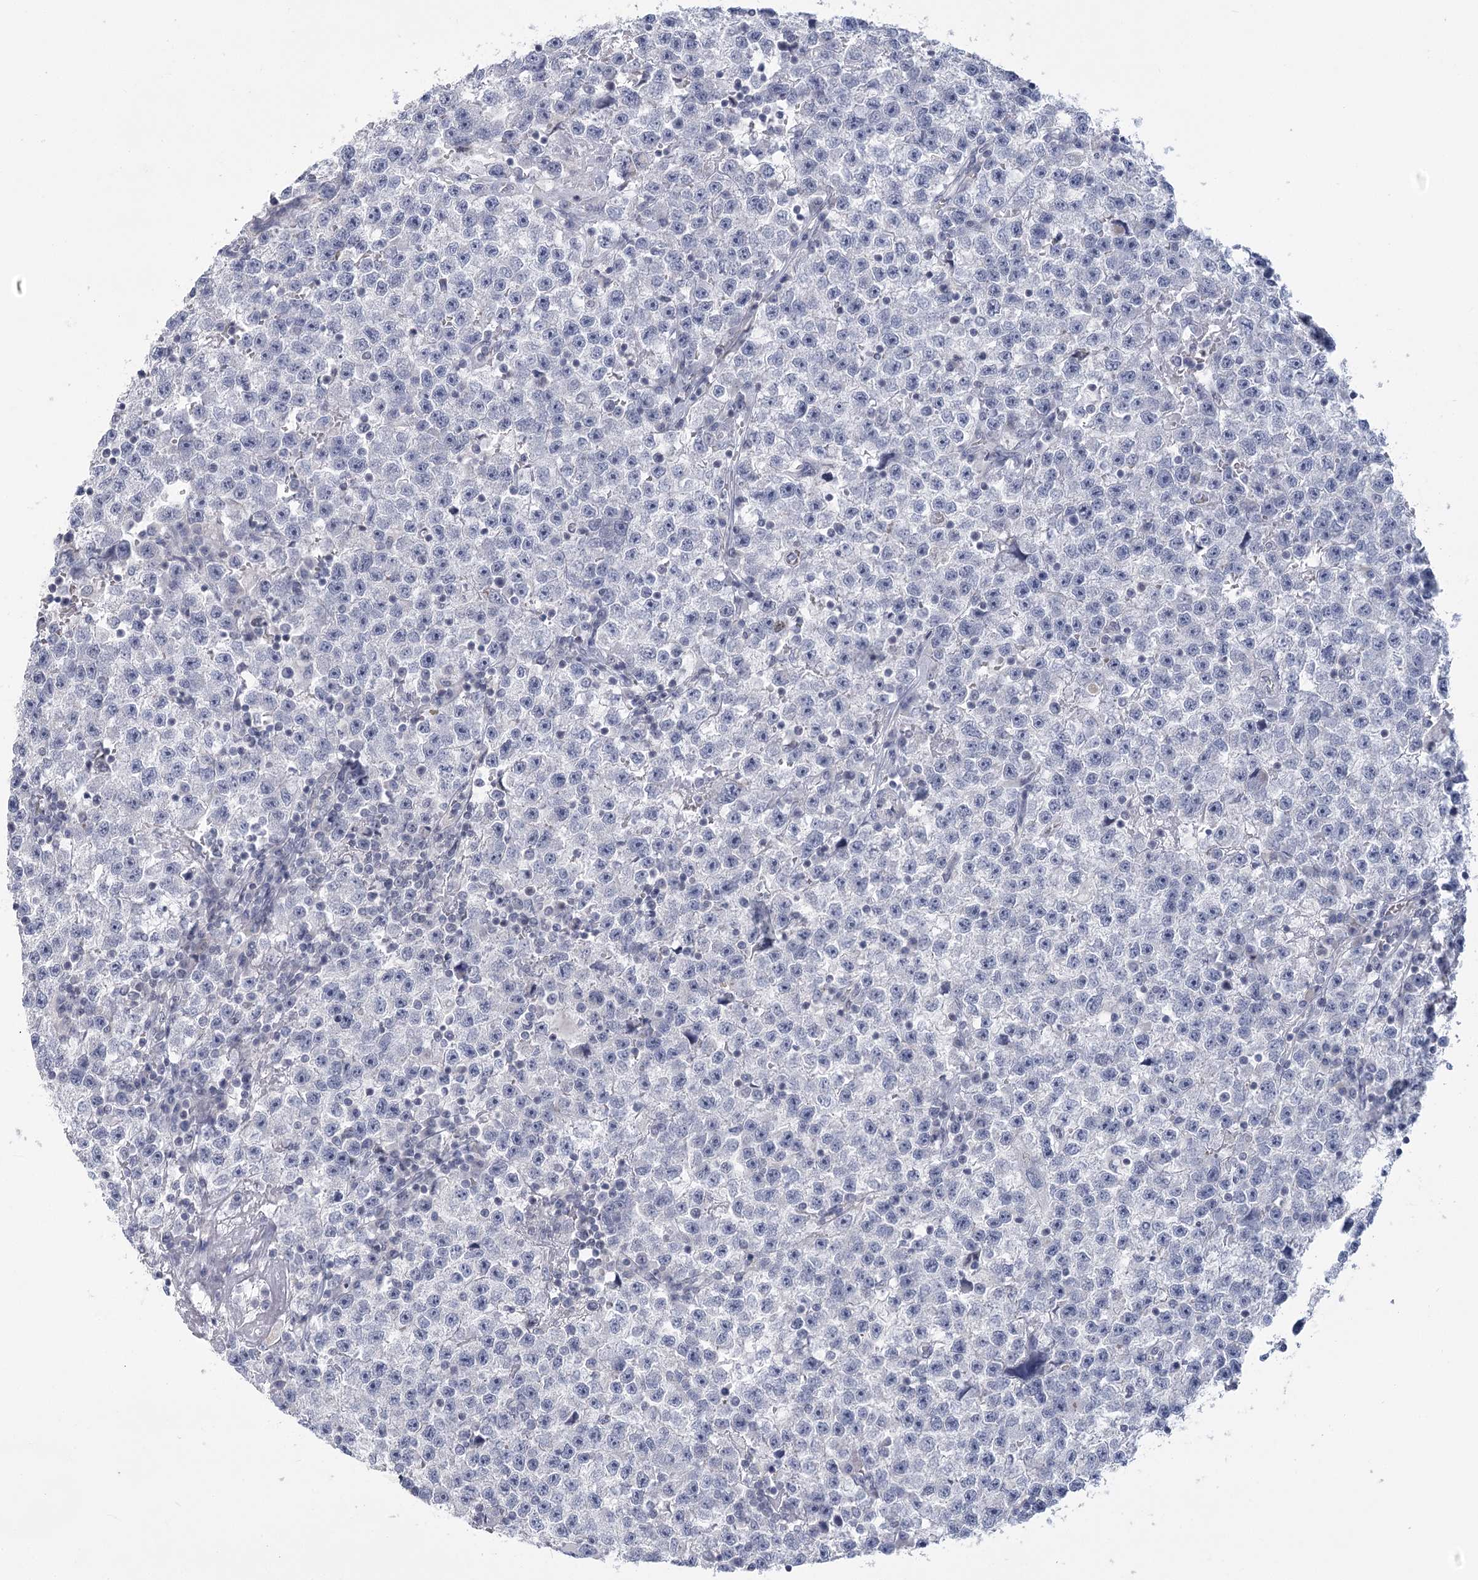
{"staining": {"intensity": "negative", "quantity": "none", "location": "none"}, "tissue": "testis cancer", "cell_type": "Tumor cells", "image_type": "cancer", "snomed": [{"axis": "morphology", "description": "Seminoma, NOS"}, {"axis": "topography", "description": "Testis"}], "caption": "An image of testis cancer stained for a protein demonstrates no brown staining in tumor cells.", "gene": "FAM76B", "patient": {"sex": "male", "age": 22}}